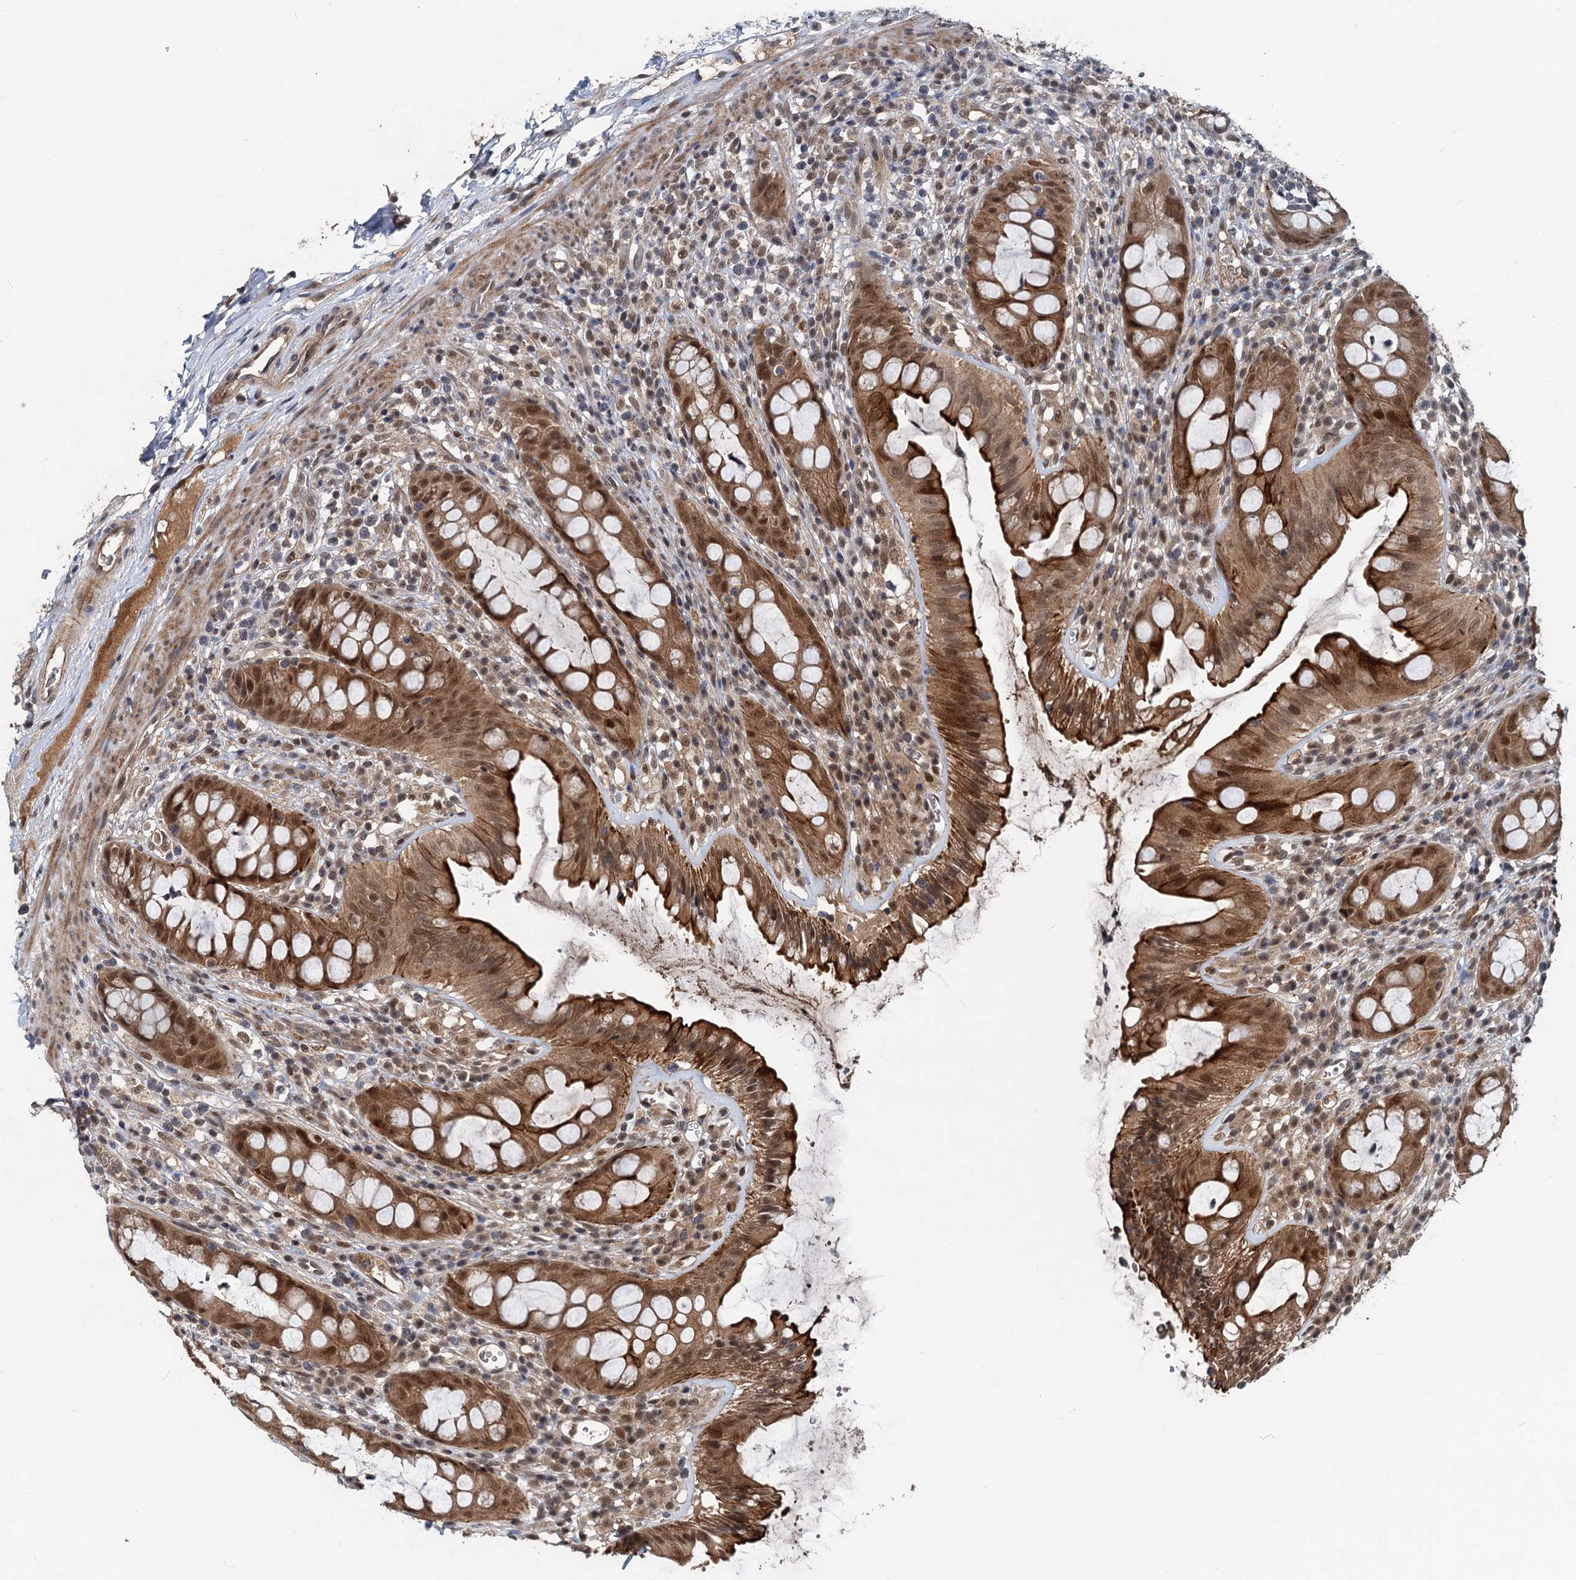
{"staining": {"intensity": "strong", "quantity": ">75%", "location": "cytoplasmic/membranous,nuclear"}, "tissue": "rectum", "cell_type": "Glandular cells", "image_type": "normal", "snomed": [{"axis": "morphology", "description": "Normal tissue, NOS"}, {"axis": "topography", "description": "Rectum"}], "caption": "Normal rectum displays strong cytoplasmic/membranous,nuclear expression in about >75% of glandular cells.", "gene": "RITA1", "patient": {"sex": "female", "age": 57}}